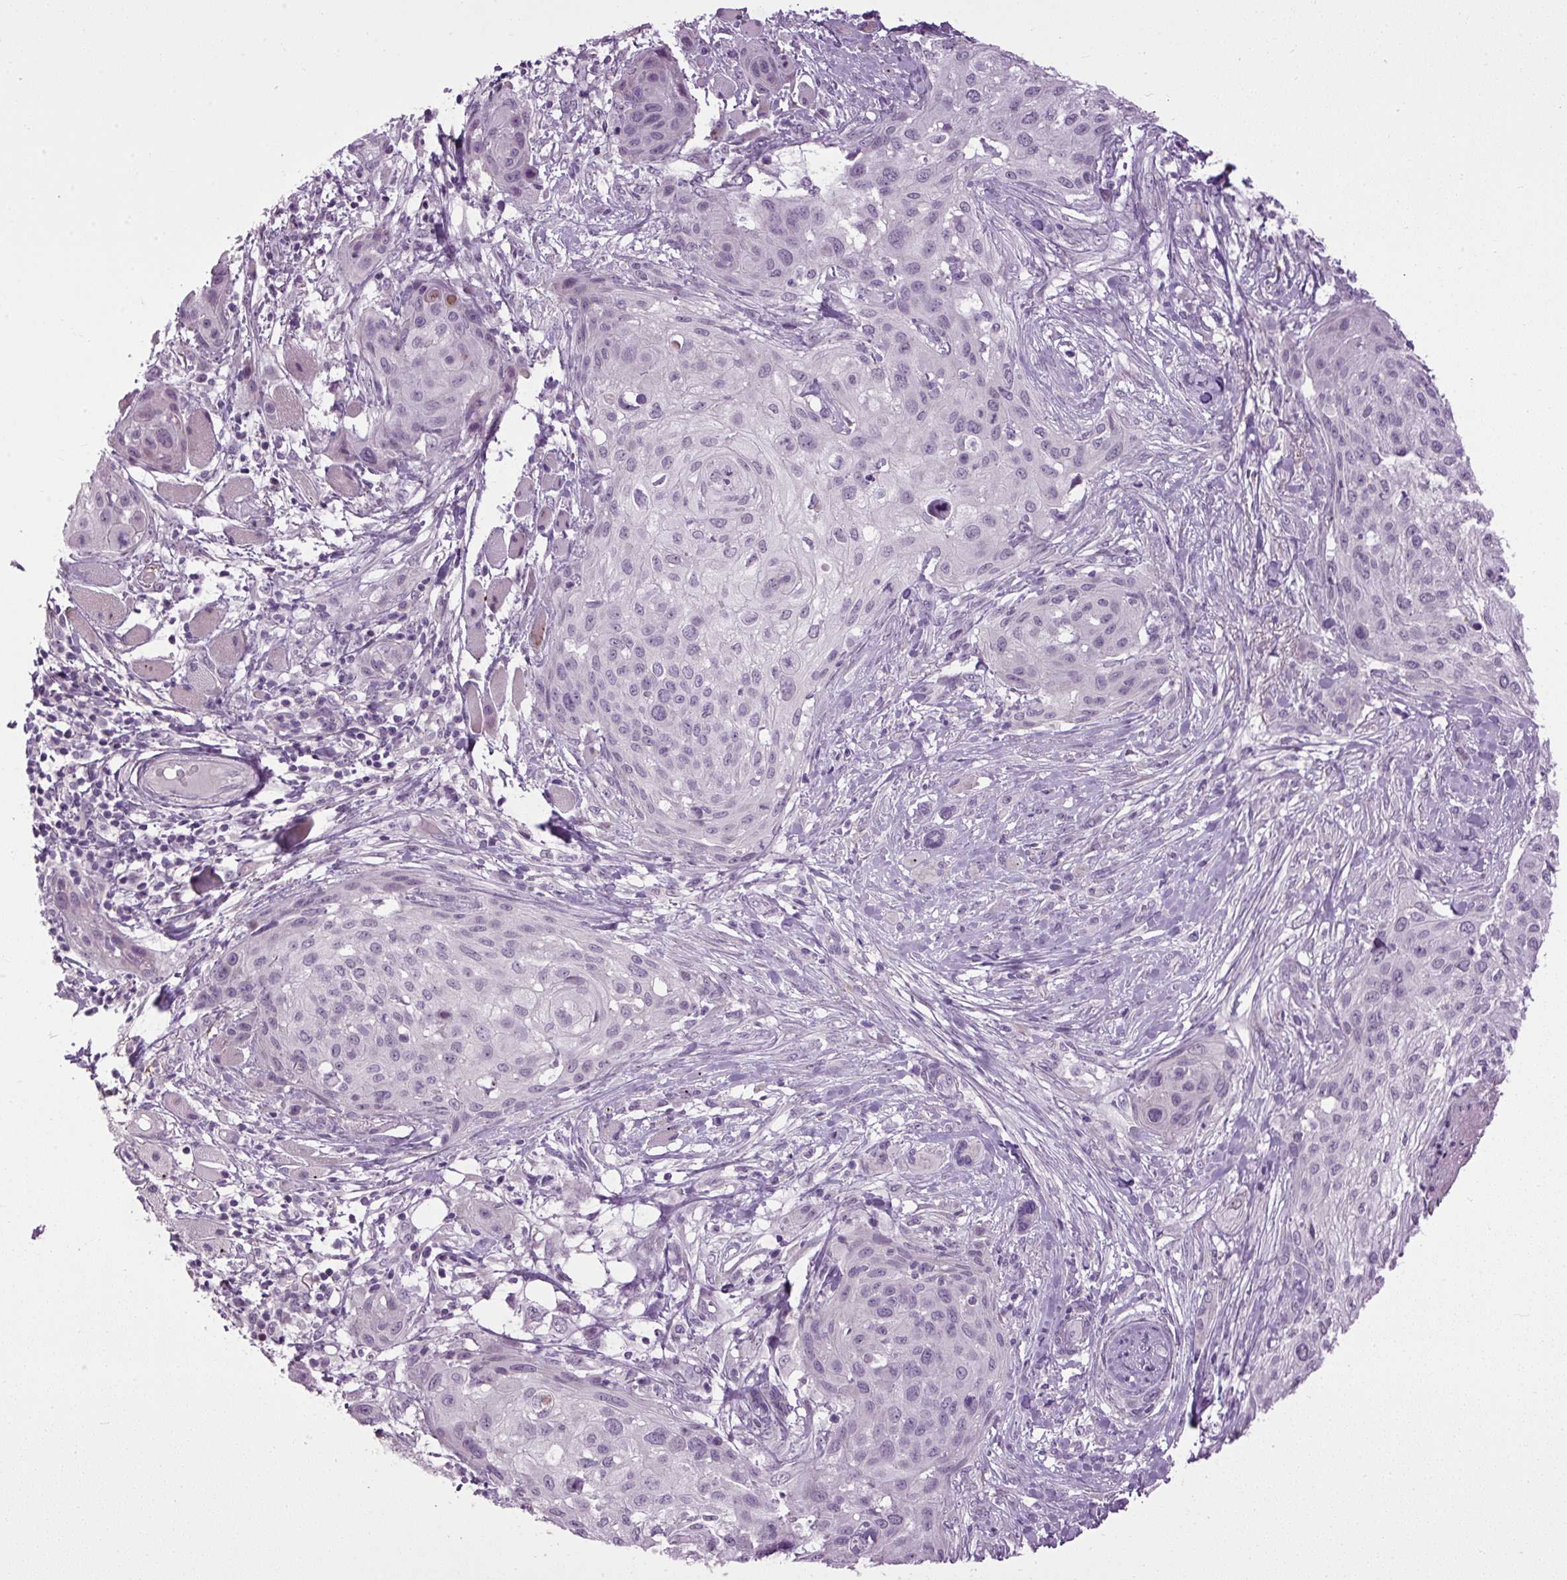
{"staining": {"intensity": "negative", "quantity": "none", "location": "none"}, "tissue": "skin cancer", "cell_type": "Tumor cells", "image_type": "cancer", "snomed": [{"axis": "morphology", "description": "Squamous cell carcinoma, NOS"}, {"axis": "topography", "description": "Skin"}], "caption": "Micrograph shows no significant protein positivity in tumor cells of squamous cell carcinoma (skin). Nuclei are stained in blue.", "gene": "A1CF", "patient": {"sex": "female", "age": 87}}